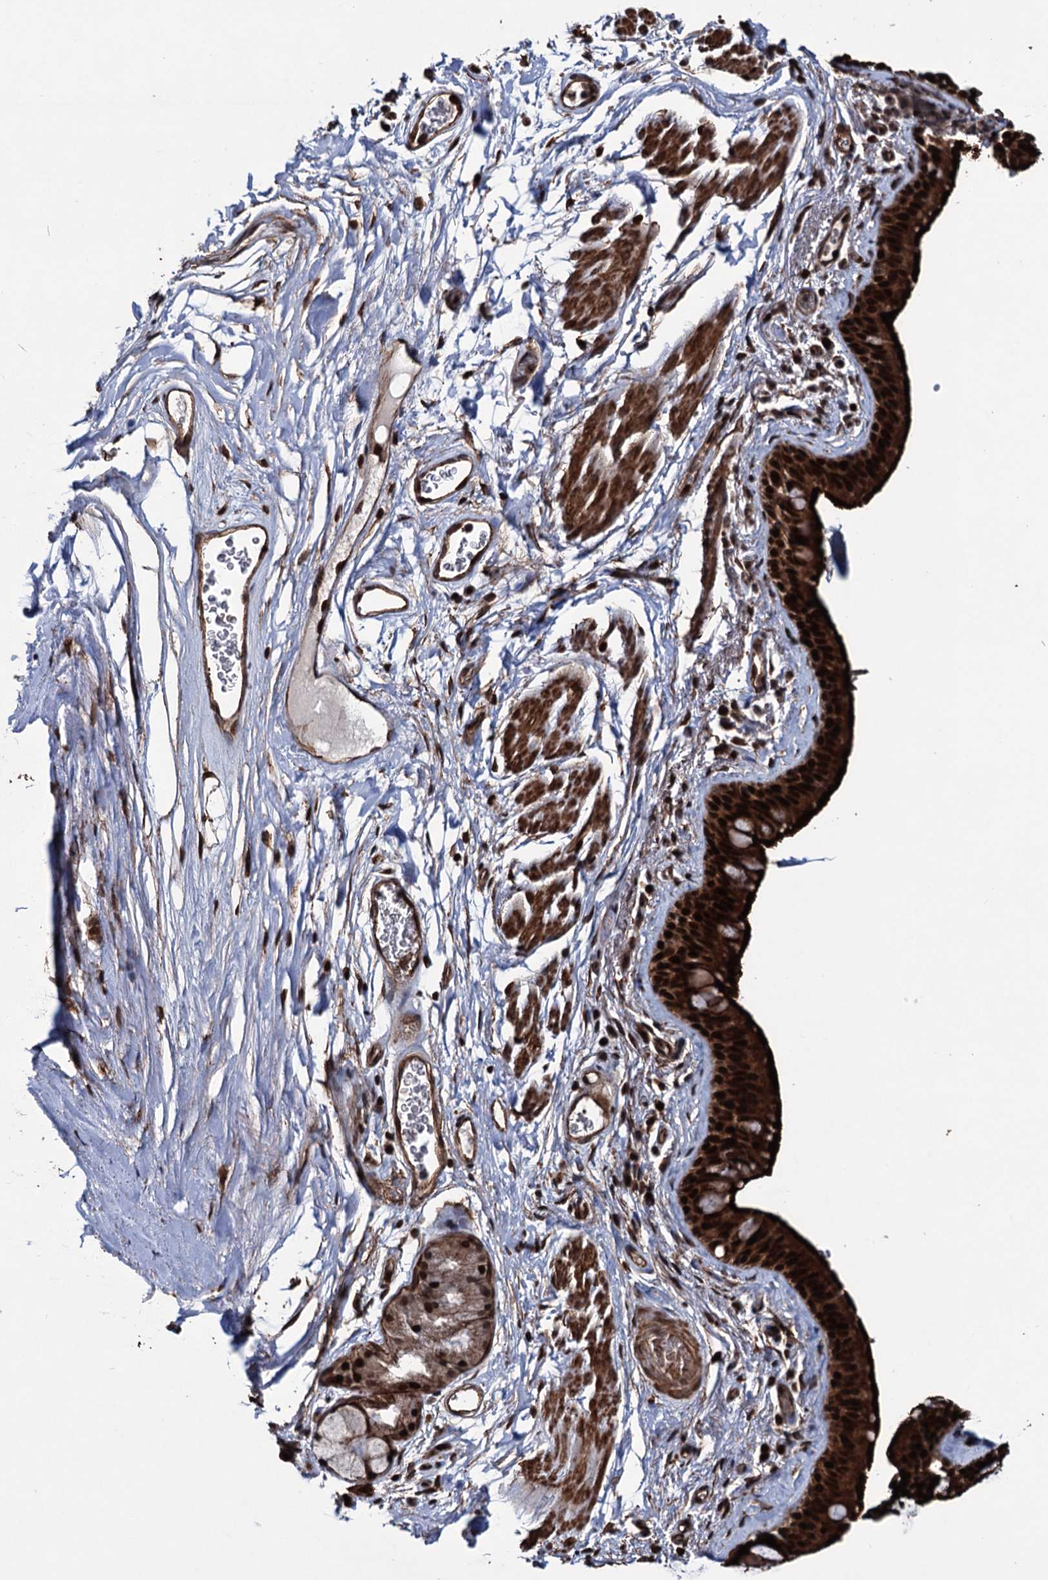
{"staining": {"intensity": "strong", "quantity": ">75%", "location": "cytoplasmic/membranous,nuclear"}, "tissue": "bronchus", "cell_type": "Respiratory epithelial cells", "image_type": "normal", "snomed": [{"axis": "morphology", "description": "Normal tissue, NOS"}, {"axis": "topography", "description": "Cartilage tissue"}], "caption": "Strong cytoplasmic/membranous,nuclear positivity for a protein is appreciated in approximately >75% of respiratory epithelial cells of normal bronchus using IHC.", "gene": "EYA4", "patient": {"sex": "male", "age": 63}}